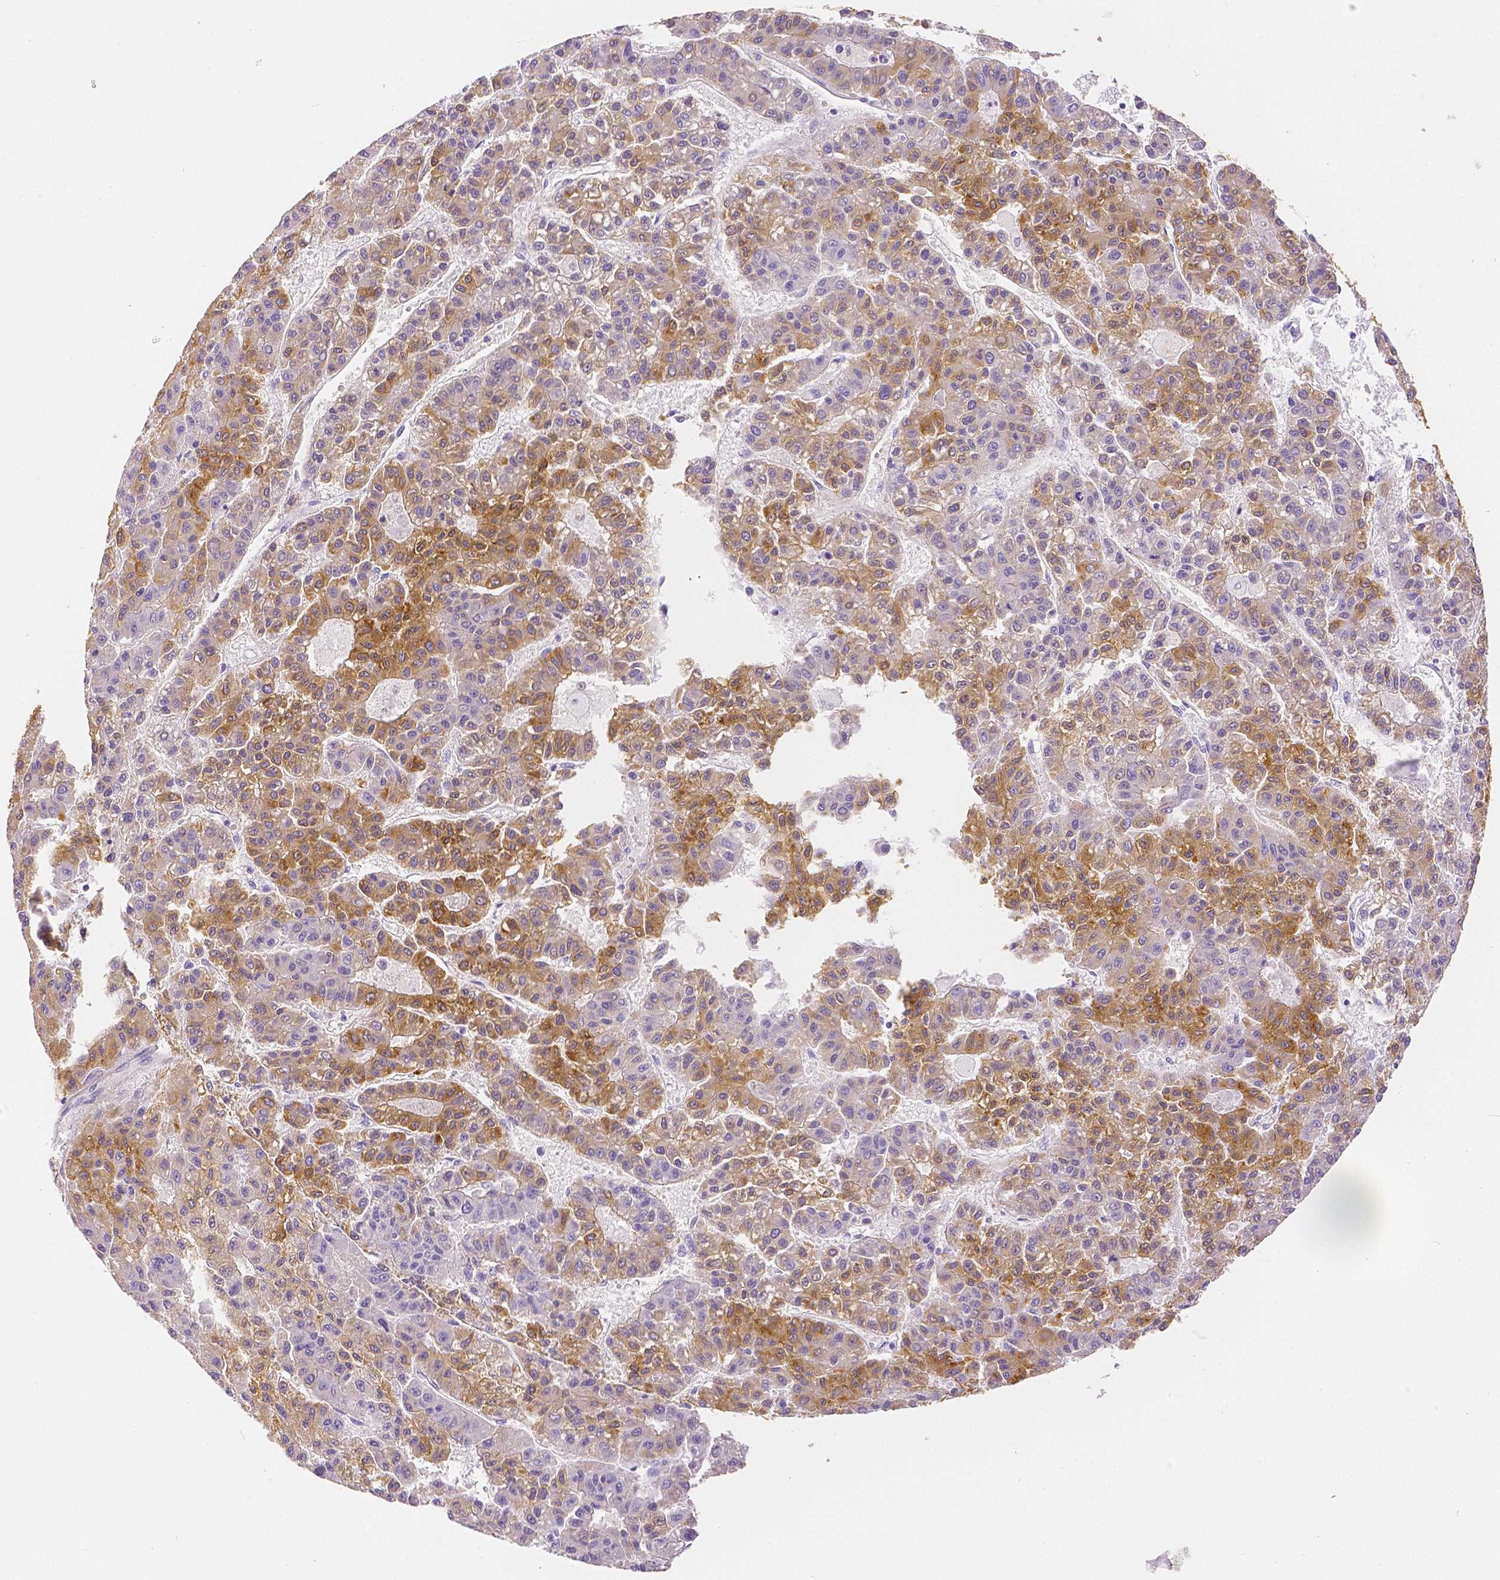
{"staining": {"intensity": "moderate", "quantity": "25%-75%", "location": "cytoplasmic/membranous"}, "tissue": "liver cancer", "cell_type": "Tumor cells", "image_type": "cancer", "snomed": [{"axis": "morphology", "description": "Carcinoma, Hepatocellular, NOS"}, {"axis": "topography", "description": "Liver"}], "caption": "A high-resolution histopathology image shows immunohistochemistry (IHC) staining of hepatocellular carcinoma (liver), which shows moderate cytoplasmic/membranous staining in about 25%-75% of tumor cells. The staining was performed using DAB to visualize the protein expression in brown, while the nuclei were stained in blue with hematoxylin (Magnification: 20x).", "gene": "SLC27A5", "patient": {"sex": "male", "age": 70}}